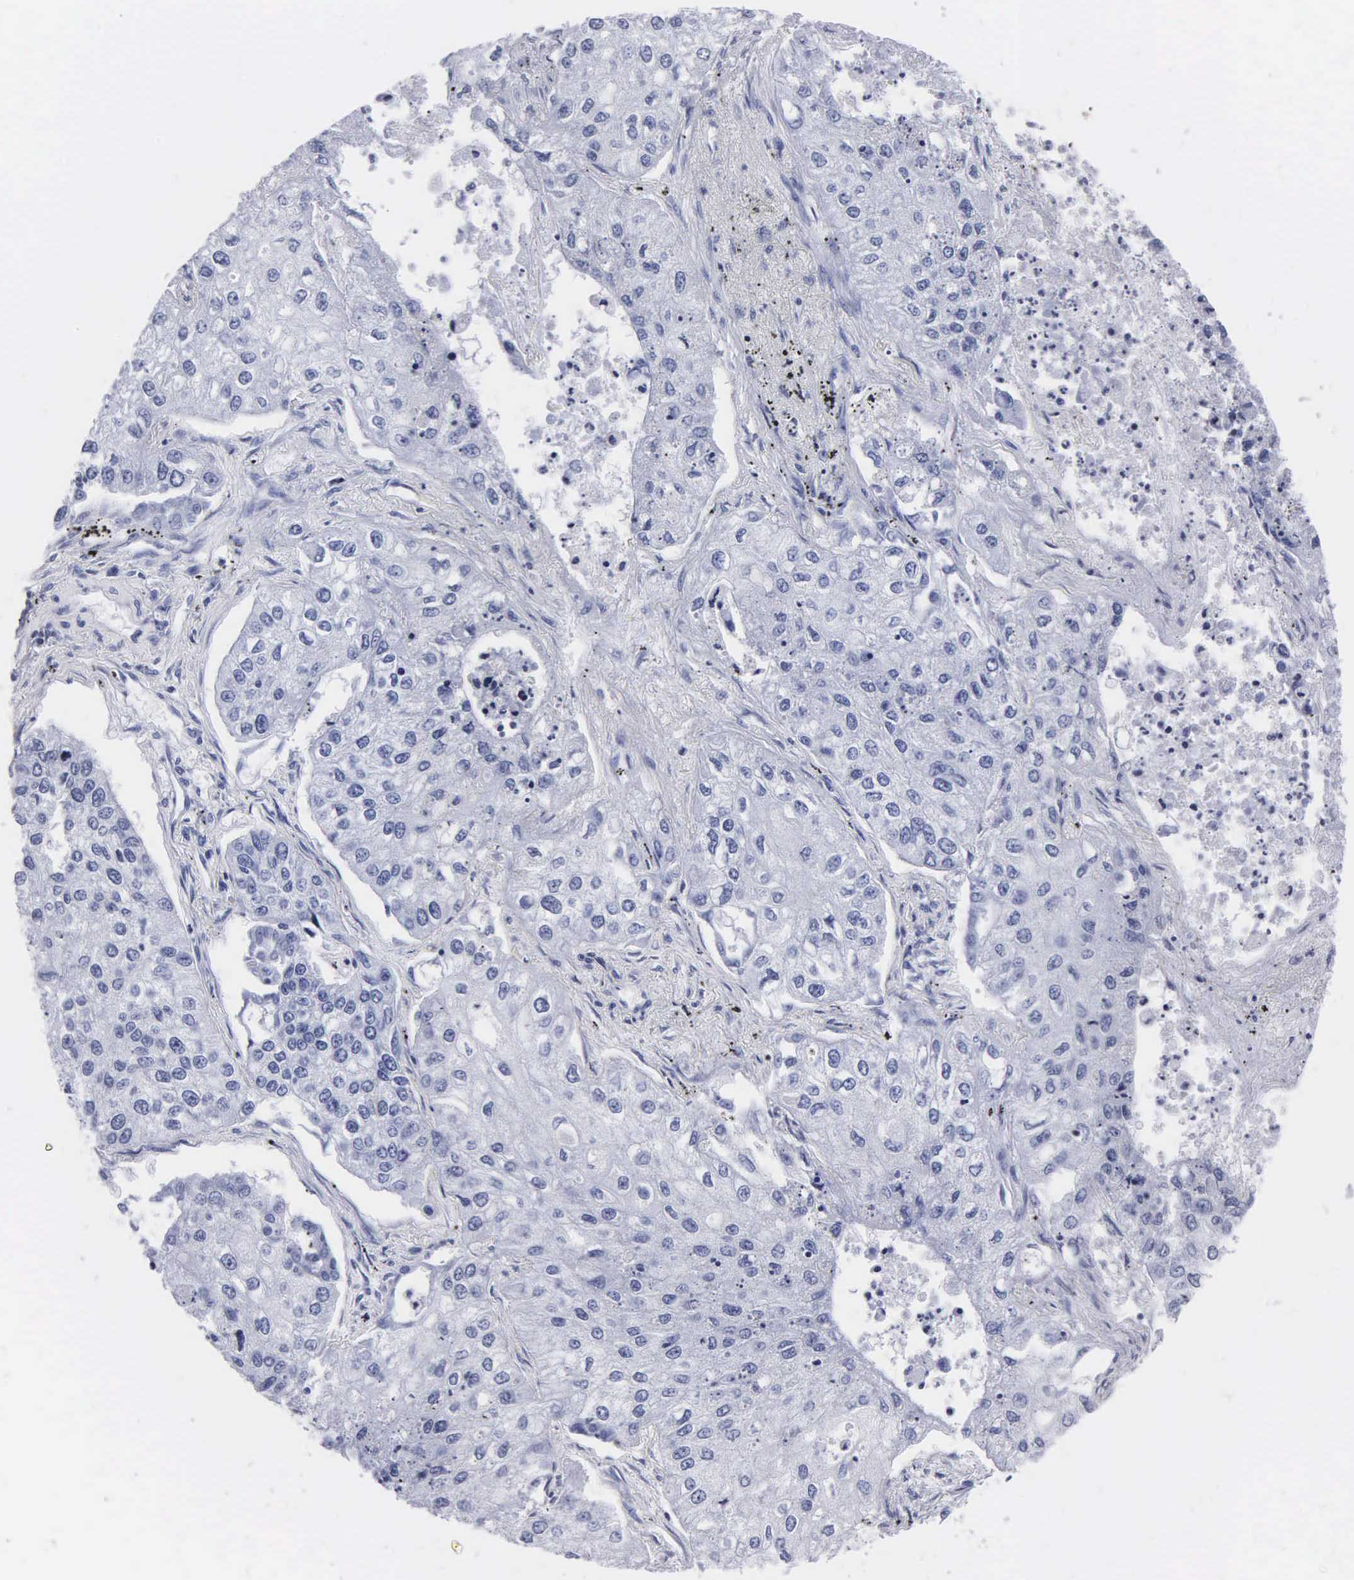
{"staining": {"intensity": "negative", "quantity": "none", "location": "none"}, "tissue": "lung cancer", "cell_type": "Tumor cells", "image_type": "cancer", "snomed": [{"axis": "morphology", "description": "Squamous cell carcinoma, NOS"}, {"axis": "topography", "description": "Lung"}], "caption": "An image of squamous cell carcinoma (lung) stained for a protein reveals no brown staining in tumor cells.", "gene": "MB", "patient": {"sex": "male", "age": 75}}